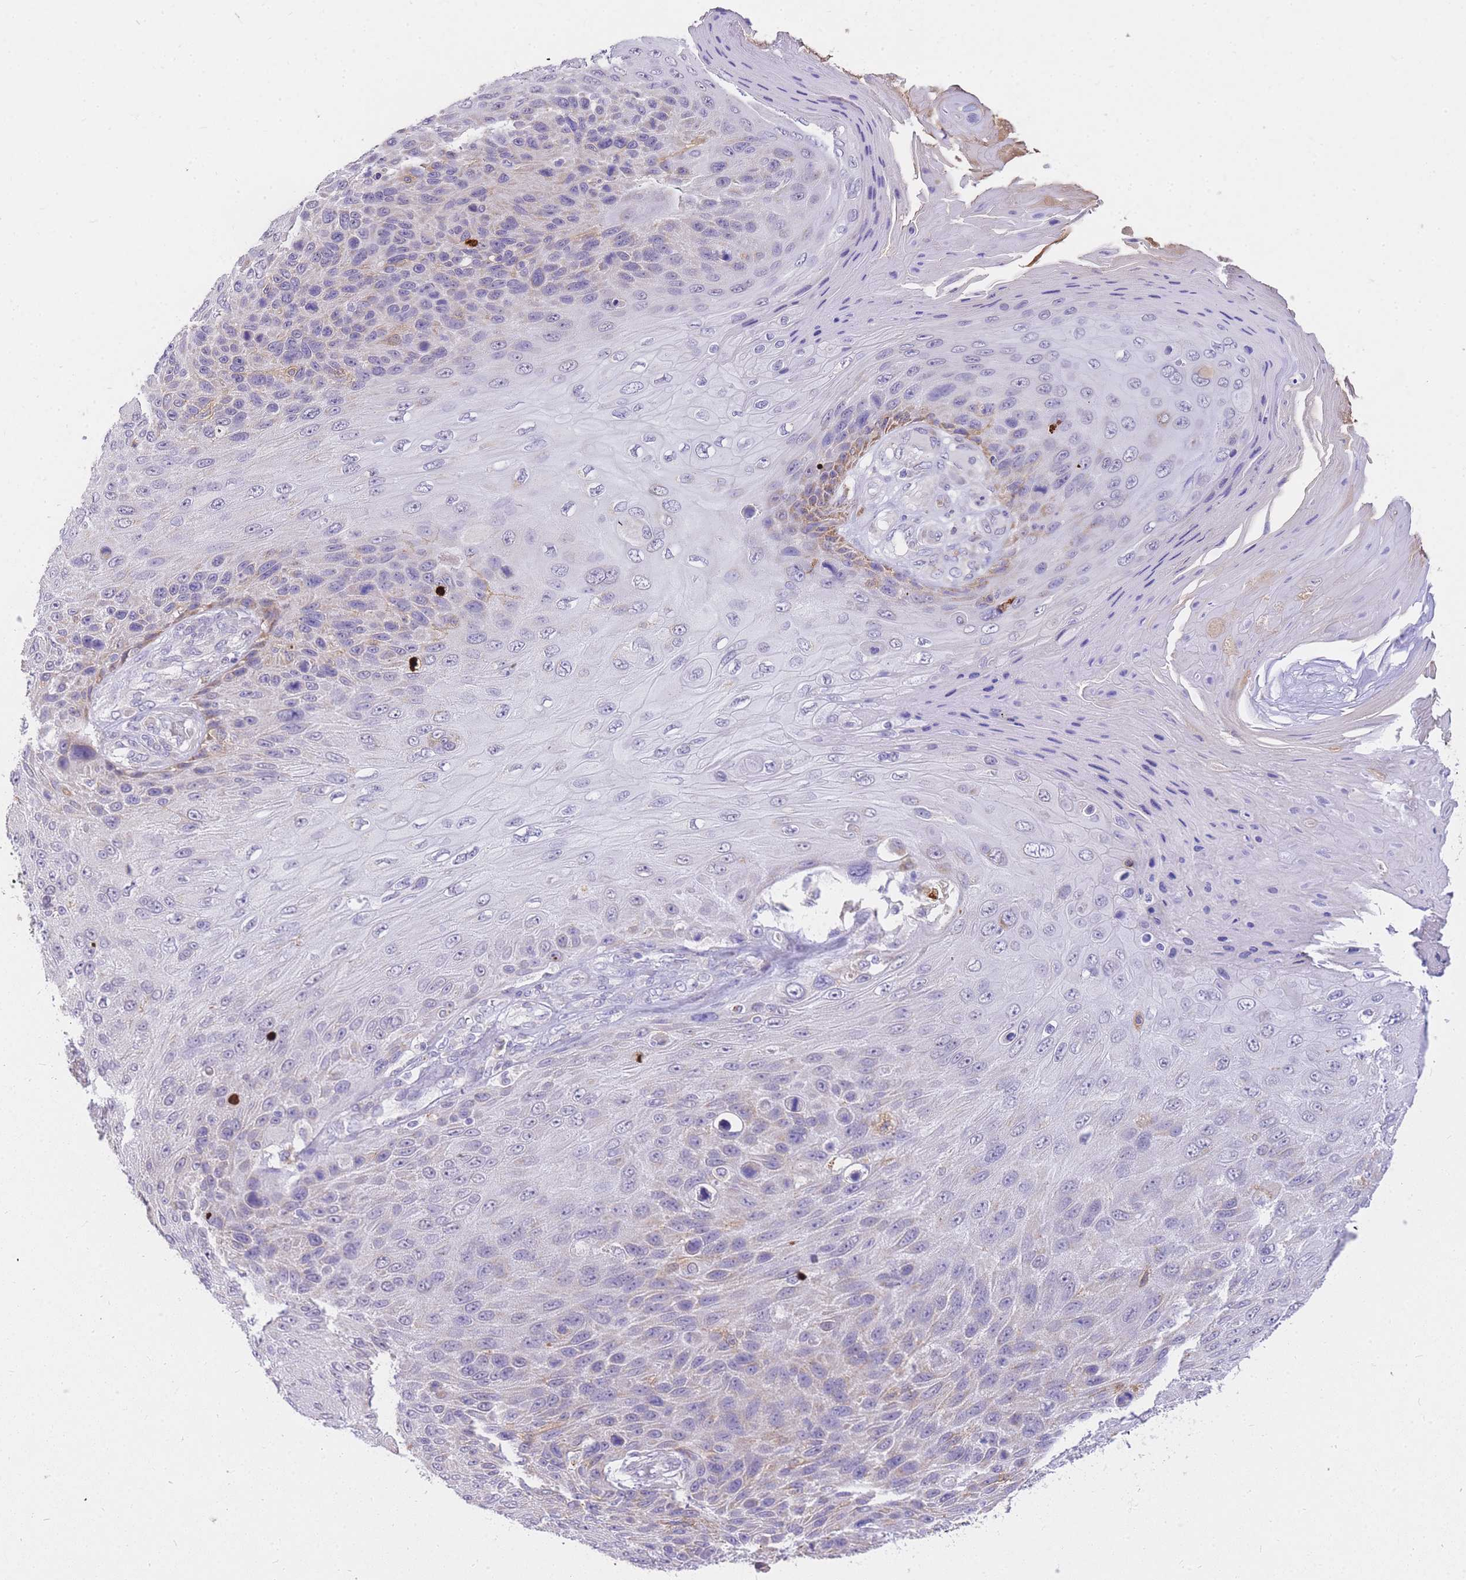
{"staining": {"intensity": "moderate", "quantity": "<25%", "location": "cytoplasmic/membranous"}, "tissue": "skin cancer", "cell_type": "Tumor cells", "image_type": "cancer", "snomed": [{"axis": "morphology", "description": "Squamous cell carcinoma, NOS"}, {"axis": "topography", "description": "Skin"}], "caption": "DAB immunohistochemical staining of human squamous cell carcinoma (skin) displays moderate cytoplasmic/membranous protein expression in about <25% of tumor cells.", "gene": "C2orf88", "patient": {"sex": "female", "age": 88}}